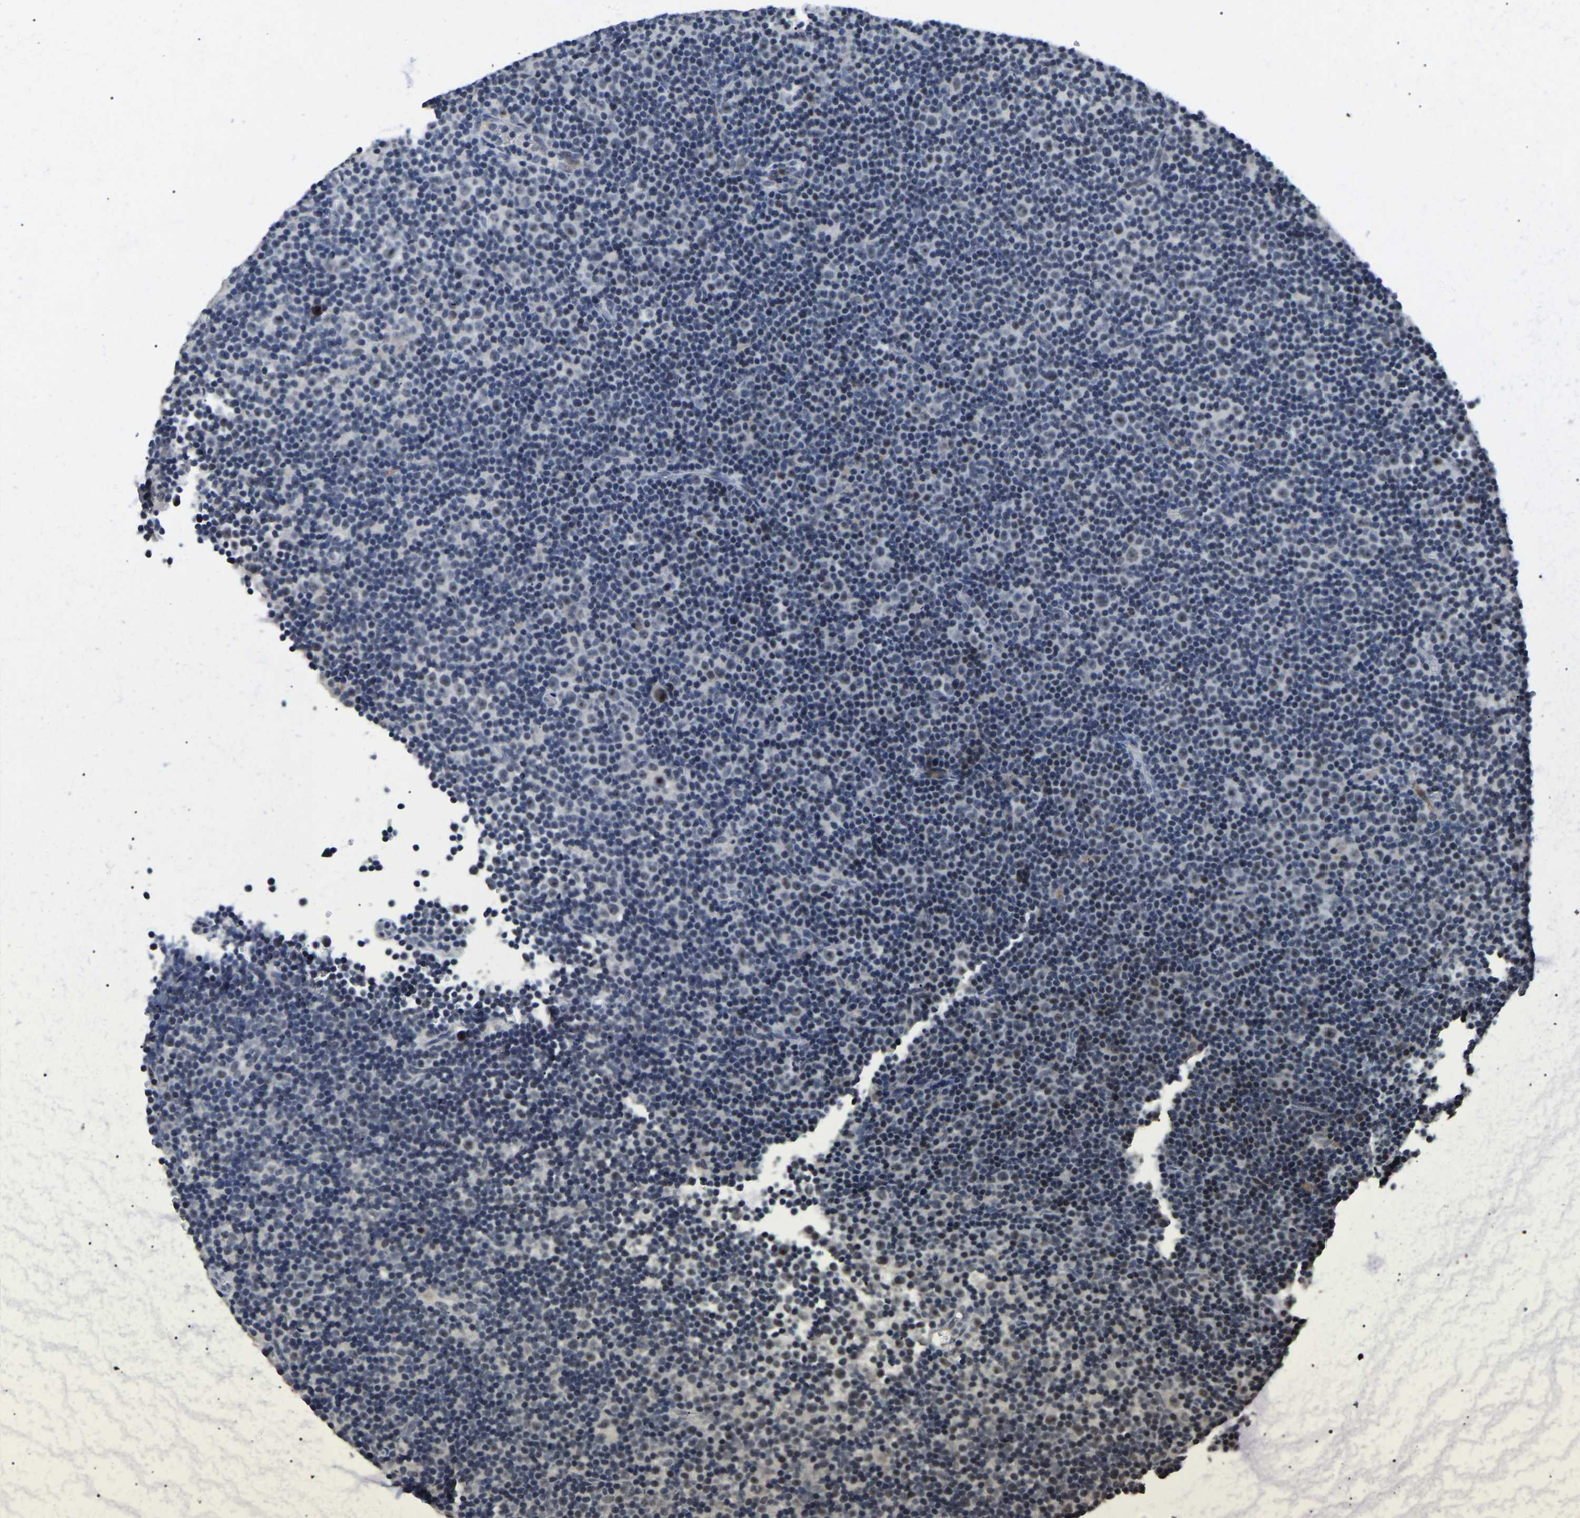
{"staining": {"intensity": "negative", "quantity": "none", "location": "none"}, "tissue": "lymphoma", "cell_type": "Tumor cells", "image_type": "cancer", "snomed": [{"axis": "morphology", "description": "Malignant lymphoma, non-Hodgkin's type, Low grade"}, {"axis": "topography", "description": "Lymph node"}], "caption": "Histopathology image shows no significant protein expression in tumor cells of low-grade malignant lymphoma, non-Hodgkin's type.", "gene": "PPM1E", "patient": {"sex": "female", "age": 67}}